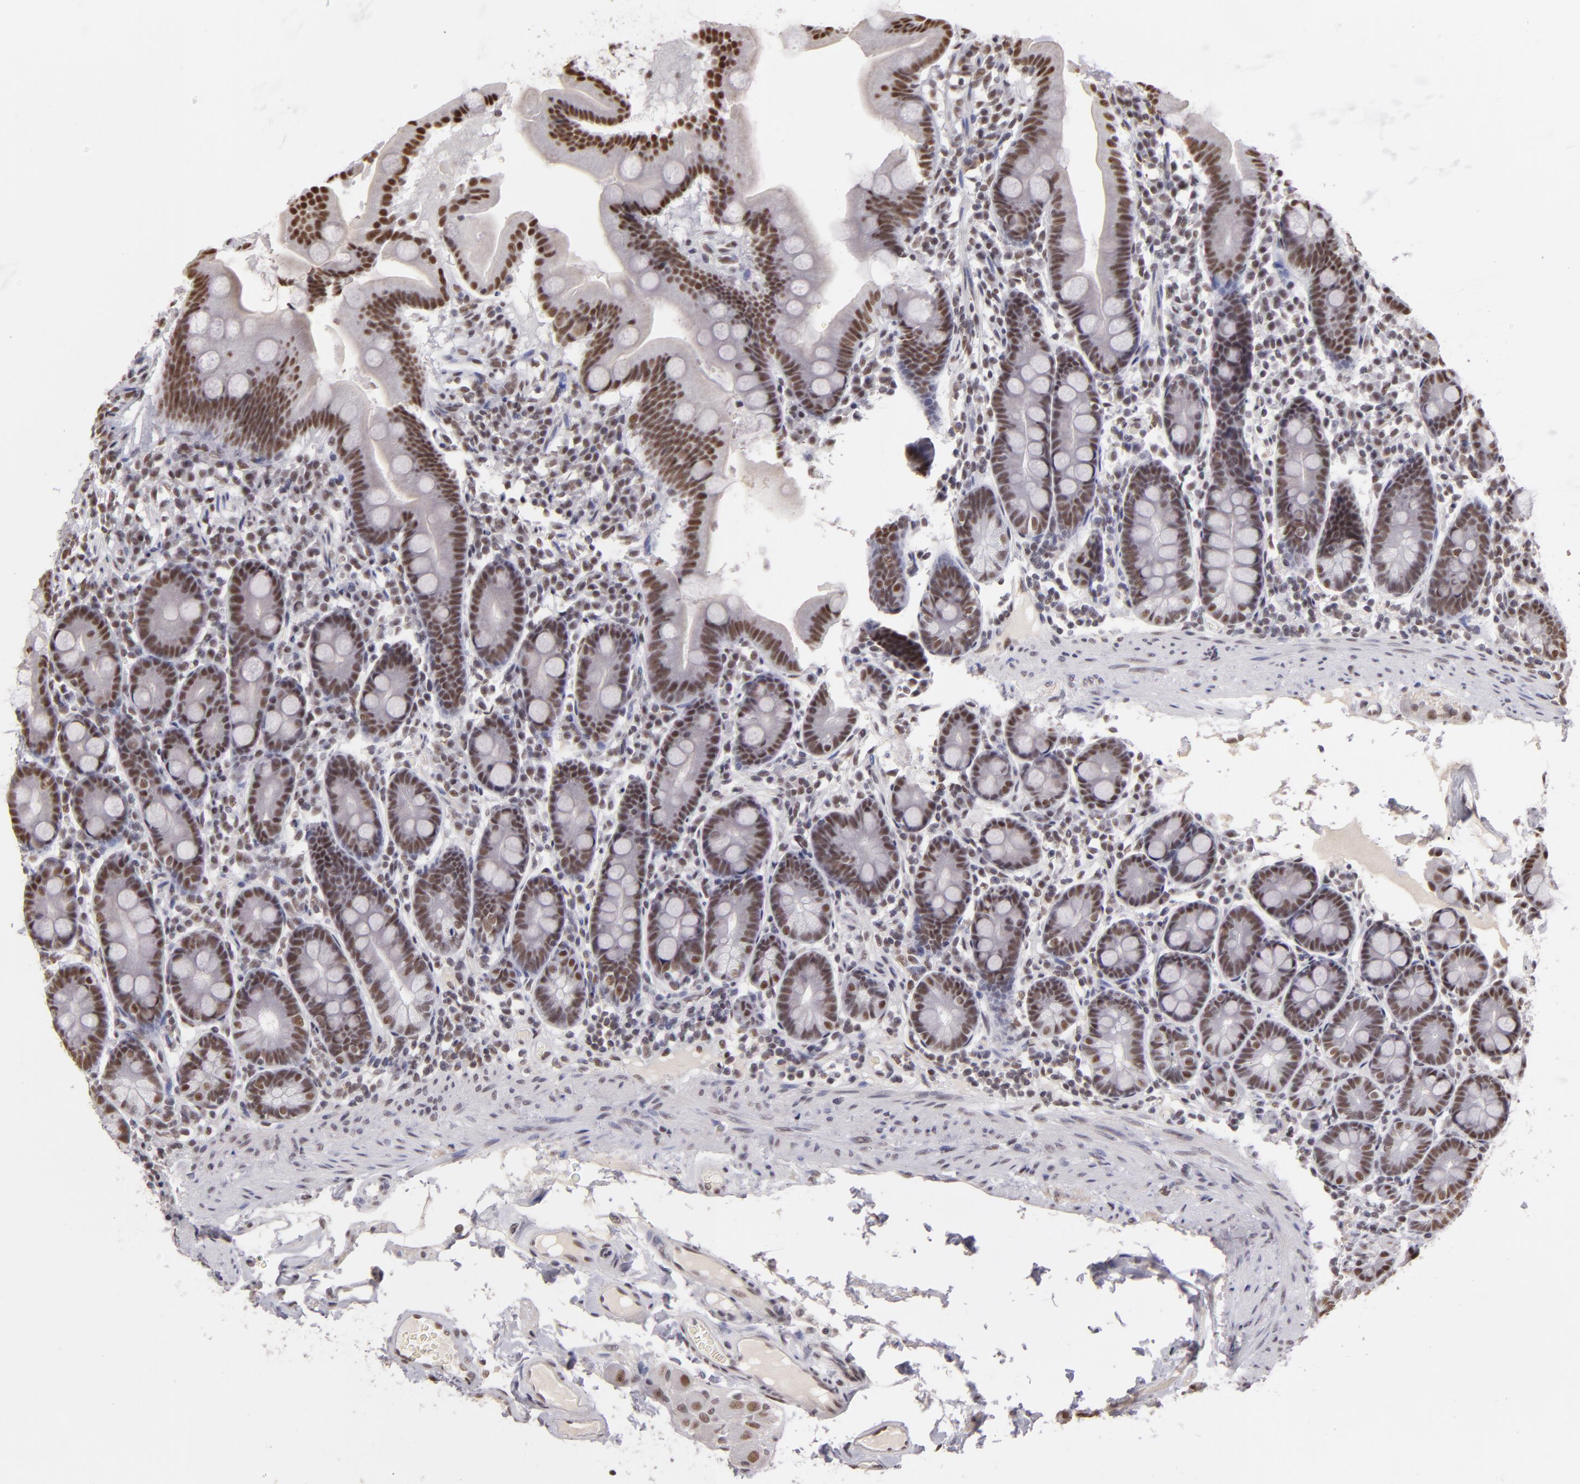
{"staining": {"intensity": "moderate", "quantity": ">75%", "location": "nuclear"}, "tissue": "duodenum", "cell_type": "Glandular cells", "image_type": "normal", "snomed": [{"axis": "morphology", "description": "Normal tissue, NOS"}, {"axis": "topography", "description": "Duodenum"}], "caption": "Protein expression analysis of unremarkable duodenum demonstrates moderate nuclear expression in about >75% of glandular cells.", "gene": "INTS6", "patient": {"sex": "male", "age": 50}}